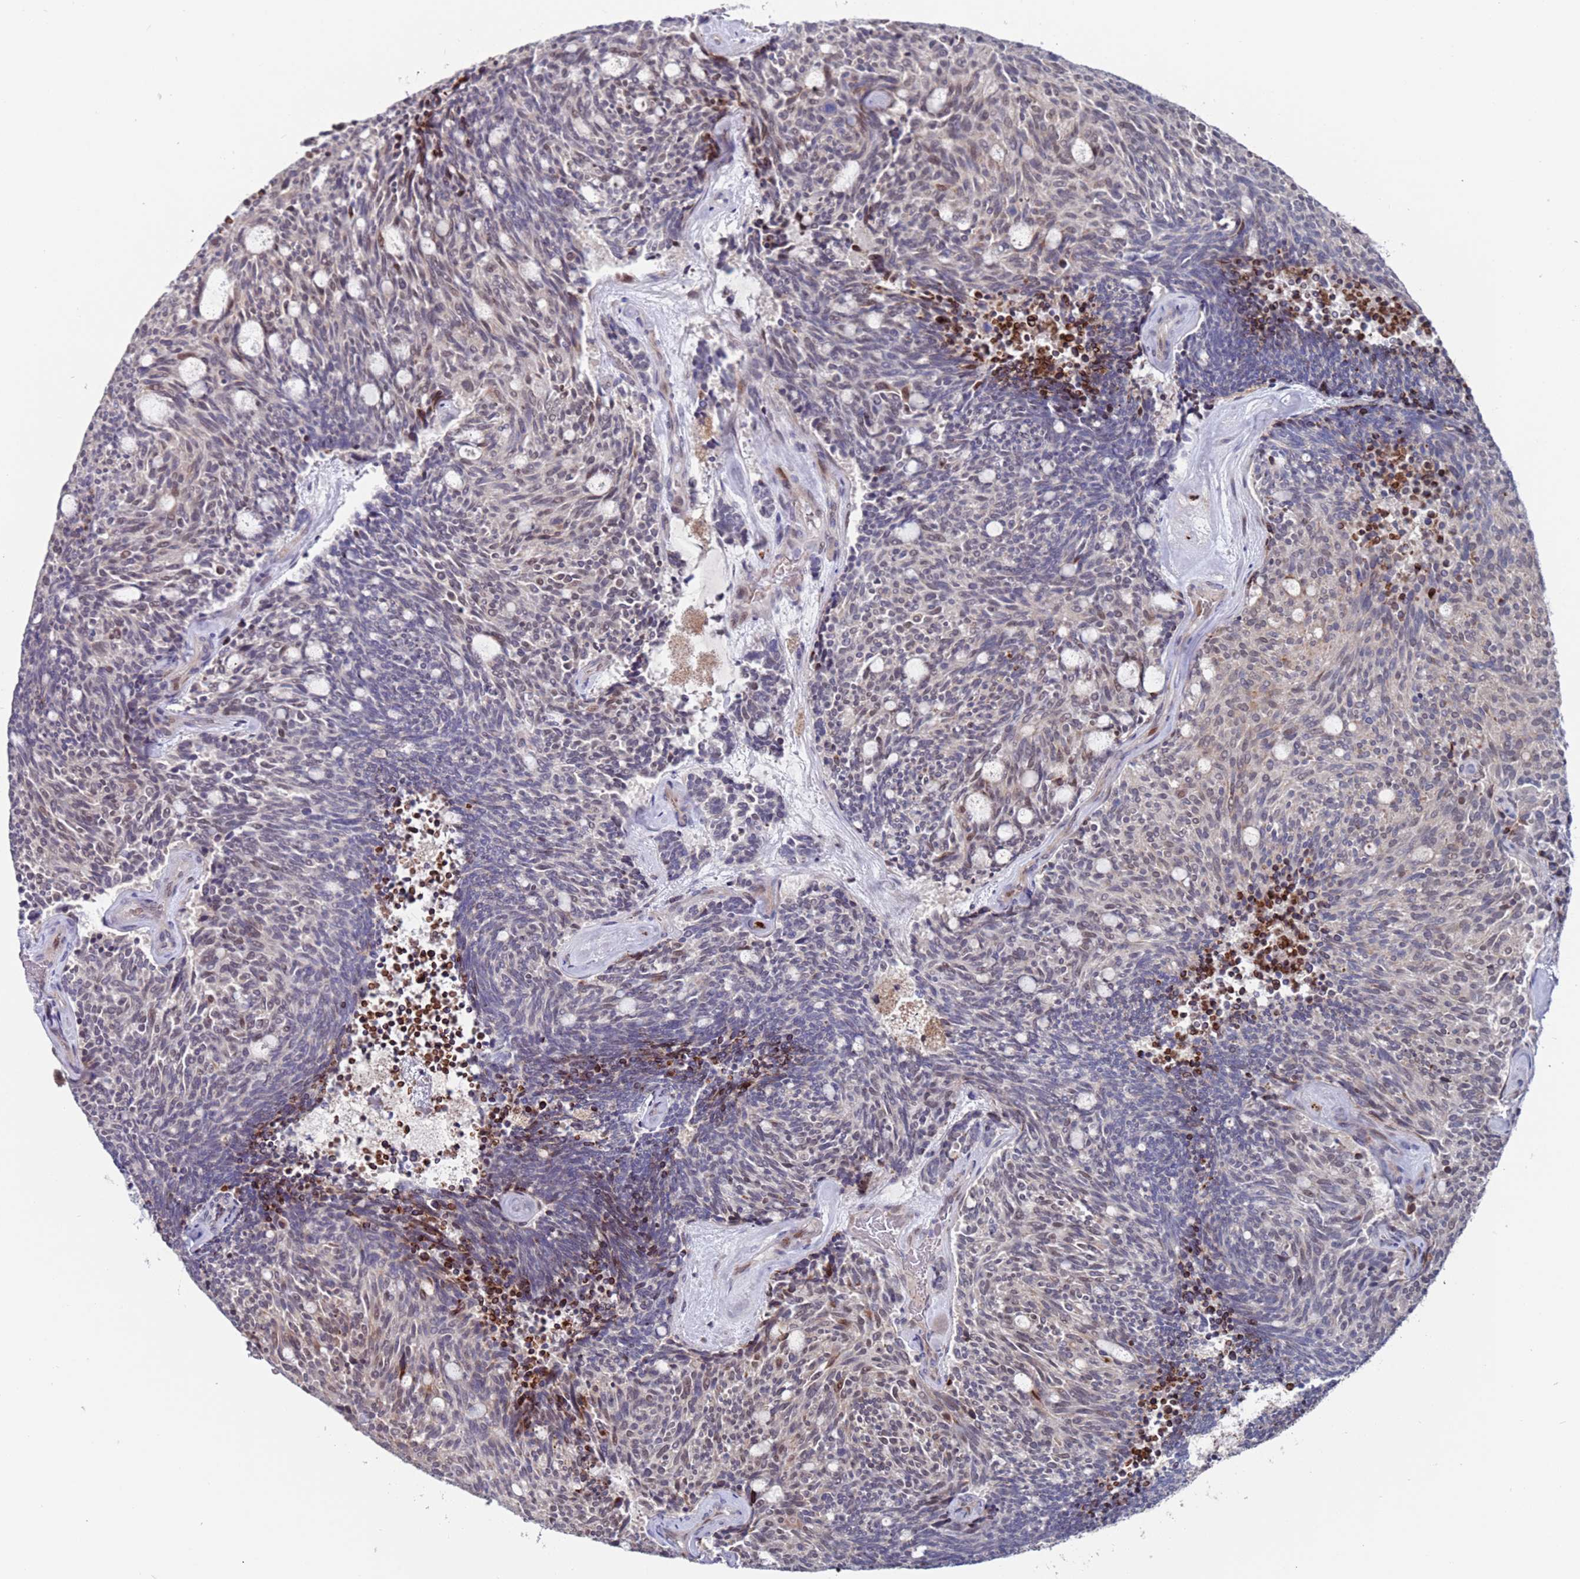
{"staining": {"intensity": "moderate", "quantity": "<25%", "location": "nuclear"}, "tissue": "carcinoid", "cell_type": "Tumor cells", "image_type": "cancer", "snomed": [{"axis": "morphology", "description": "Carcinoid, malignant, NOS"}, {"axis": "topography", "description": "Pancreas"}], "caption": "Protein expression analysis of carcinoid displays moderate nuclear positivity in about <25% of tumor cells.", "gene": "FBXO27", "patient": {"sex": "female", "age": 54}}